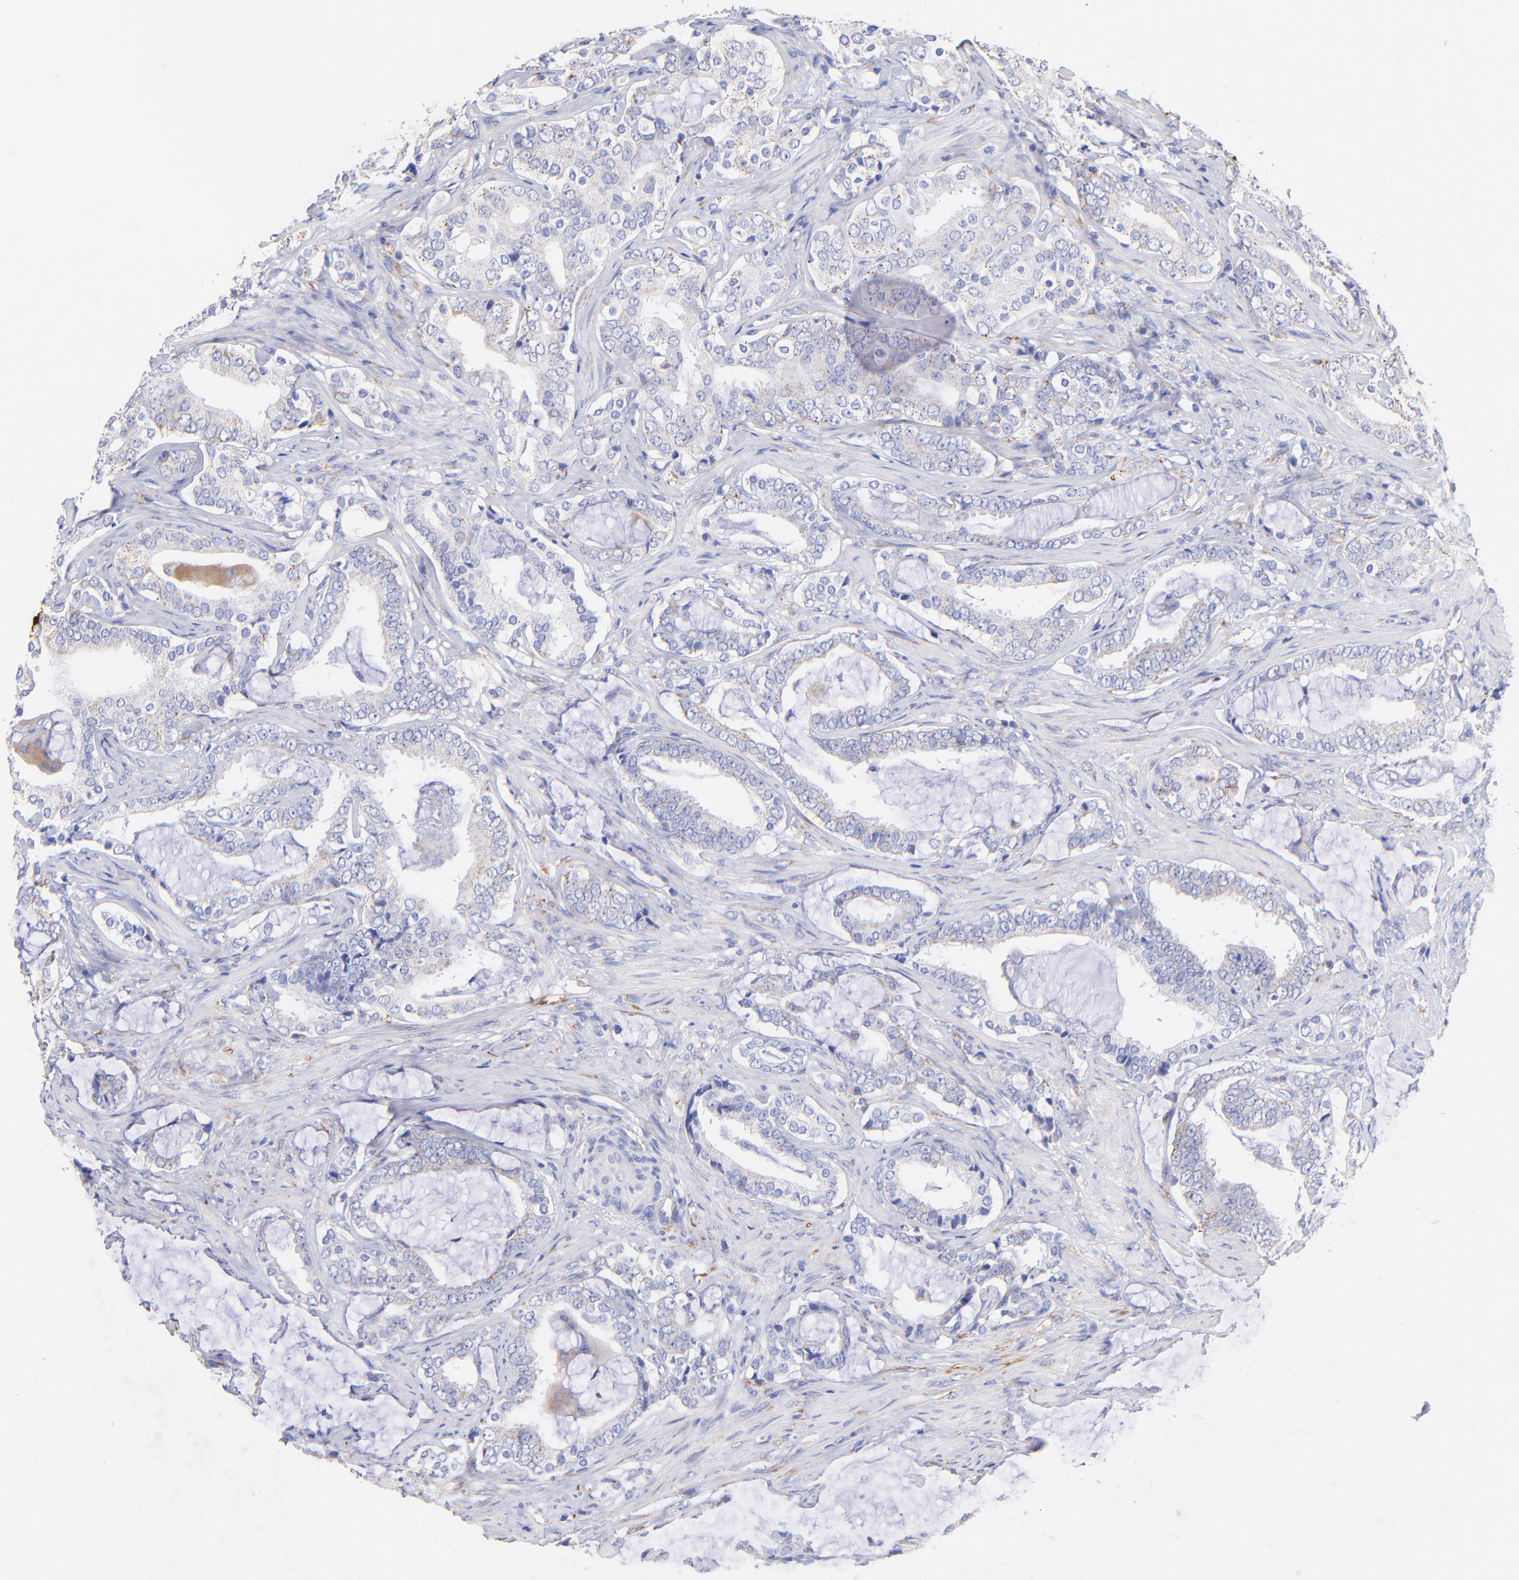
{"staining": {"intensity": "weak", "quantity": "<25%", "location": "cytoplasmic/membranous"}, "tissue": "prostate cancer", "cell_type": "Tumor cells", "image_type": "cancer", "snomed": [{"axis": "morphology", "description": "Adenocarcinoma, Low grade"}, {"axis": "topography", "description": "Prostate"}], "caption": "Protein analysis of low-grade adenocarcinoma (prostate) reveals no significant positivity in tumor cells.", "gene": "SPARC", "patient": {"sex": "male", "age": 59}}